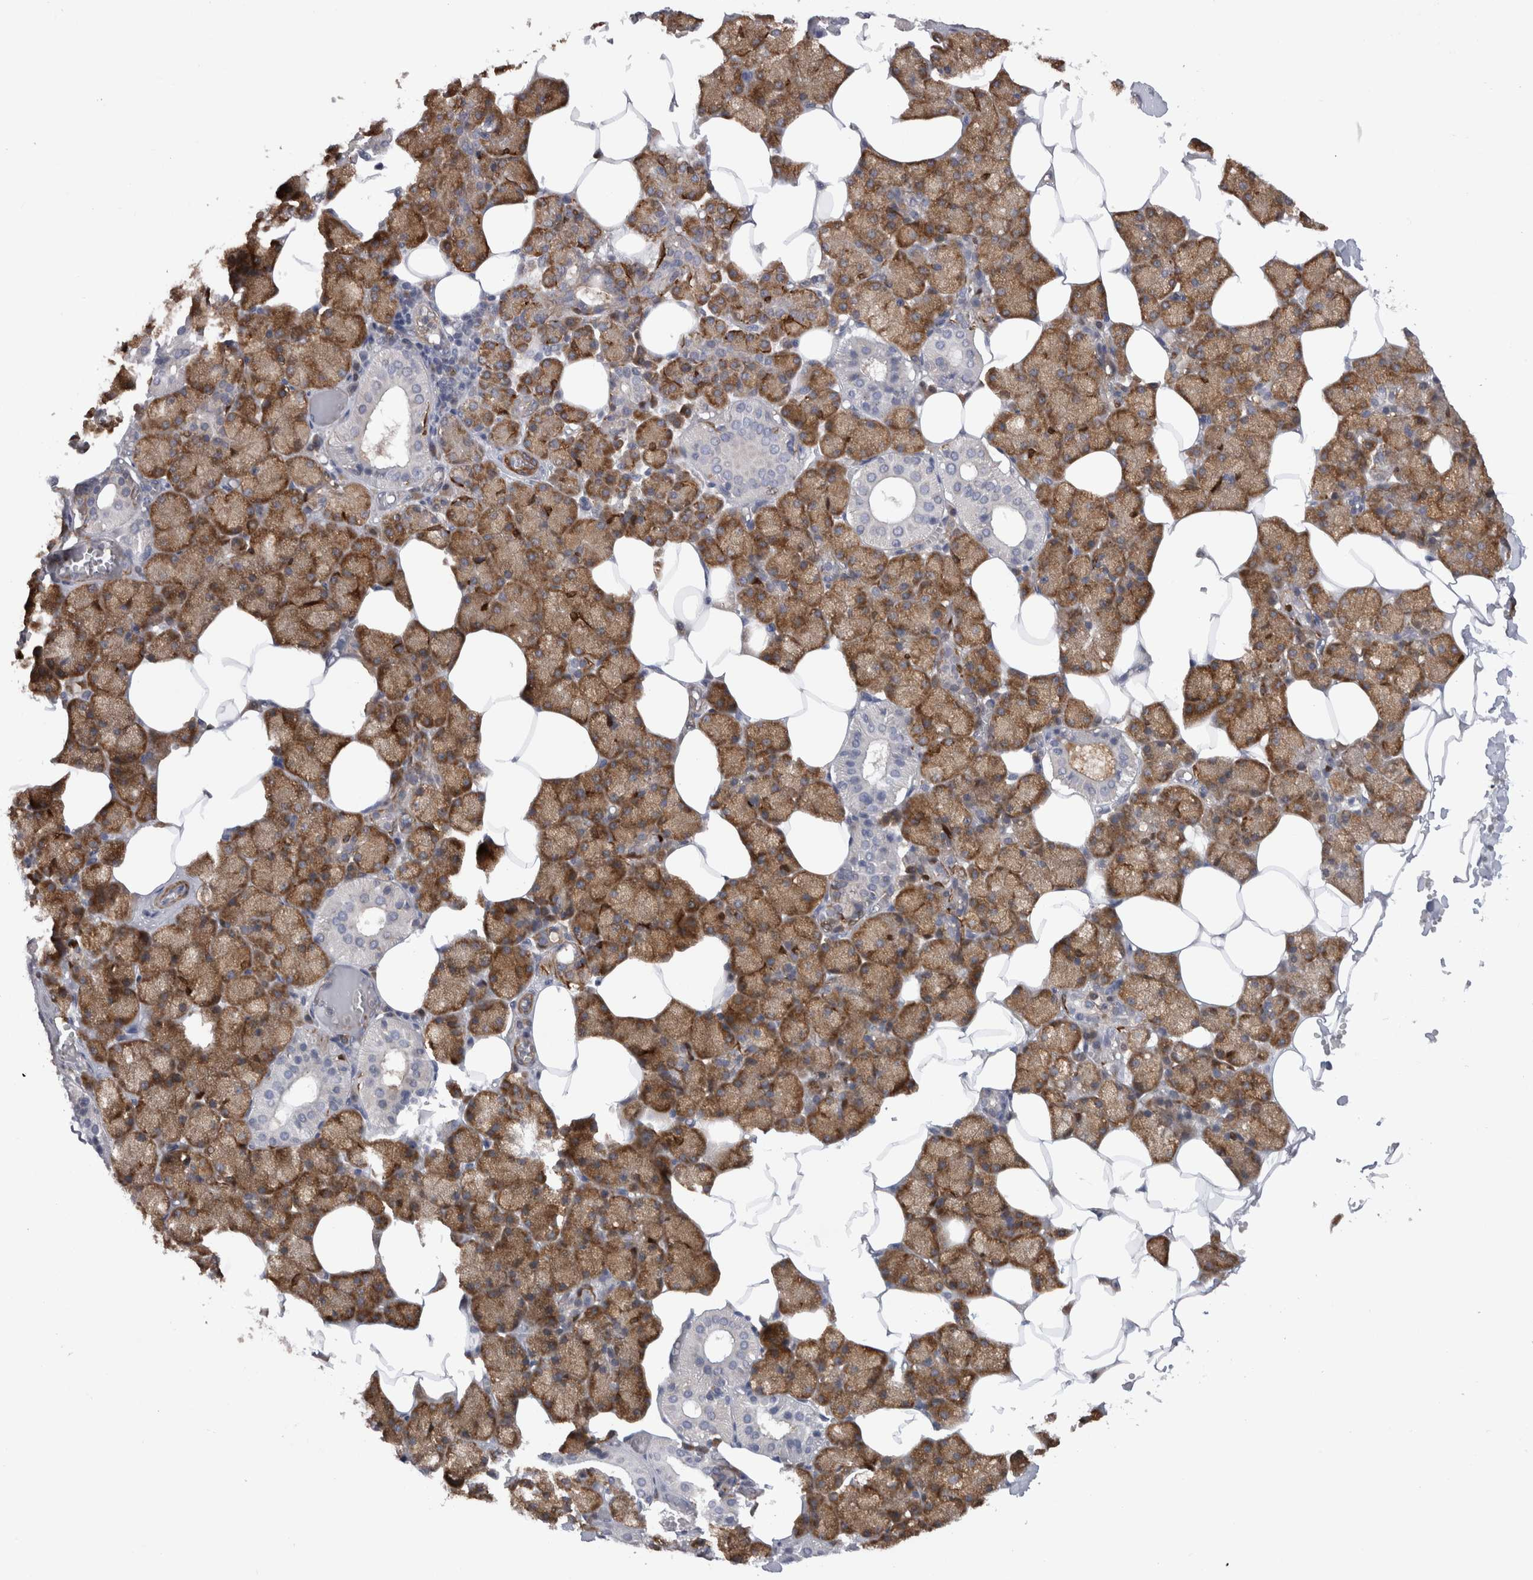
{"staining": {"intensity": "moderate", "quantity": ">75%", "location": "cytoplasmic/membranous"}, "tissue": "salivary gland", "cell_type": "Glandular cells", "image_type": "normal", "snomed": [{"axis": "morphology", "description": "Normal tissue, NOS"}, {"axis": "topography", "description": "Salivary gland"}], "caption": "A brown stain highlights moderate cytoplasmic/membranous staining of a protein in glandular cells of normal human salivary gland. (IHC, brightfield microscopy, high magnification).", "gene": "EPRS1", "patient": {"sex": "male", "age": 62}}